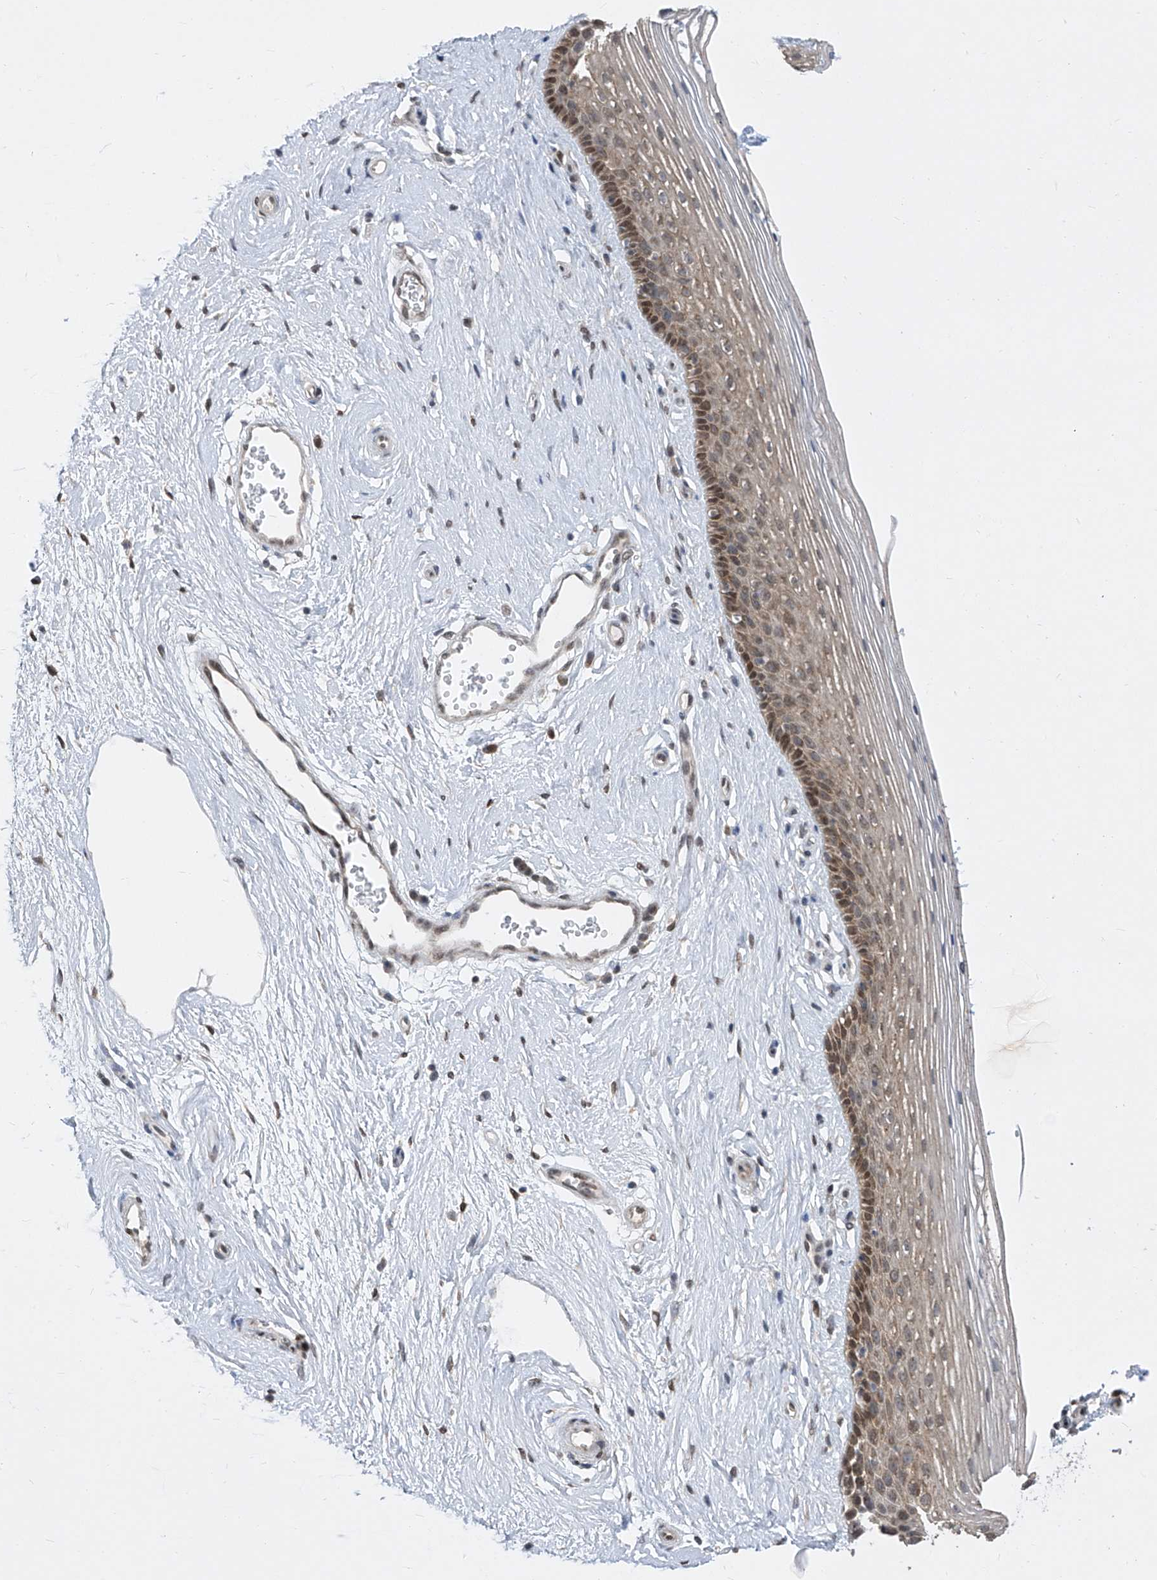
{"staining": {"intensity": "moderate", "quantity": "25%-75%", "location": "cytoplasmic/membranous,nuclear"}, "tissue": "vagina", "cell_type": "Squamous epithelial cells", "image_type": "normal", "snomed": [{"axis": "morphology", "description": "Normal tissue, NOS"}, {"axis": "topography", "description": "Vagina"}], "caption": "A medium amount of moderate cytoplasmic/membranous,nuclear positivity is seen in approximately 25%-75% of squamous epithelial cells in normal vagina.", "gene": "CETN1", "patient": {"sex": "female", "age": 46}}